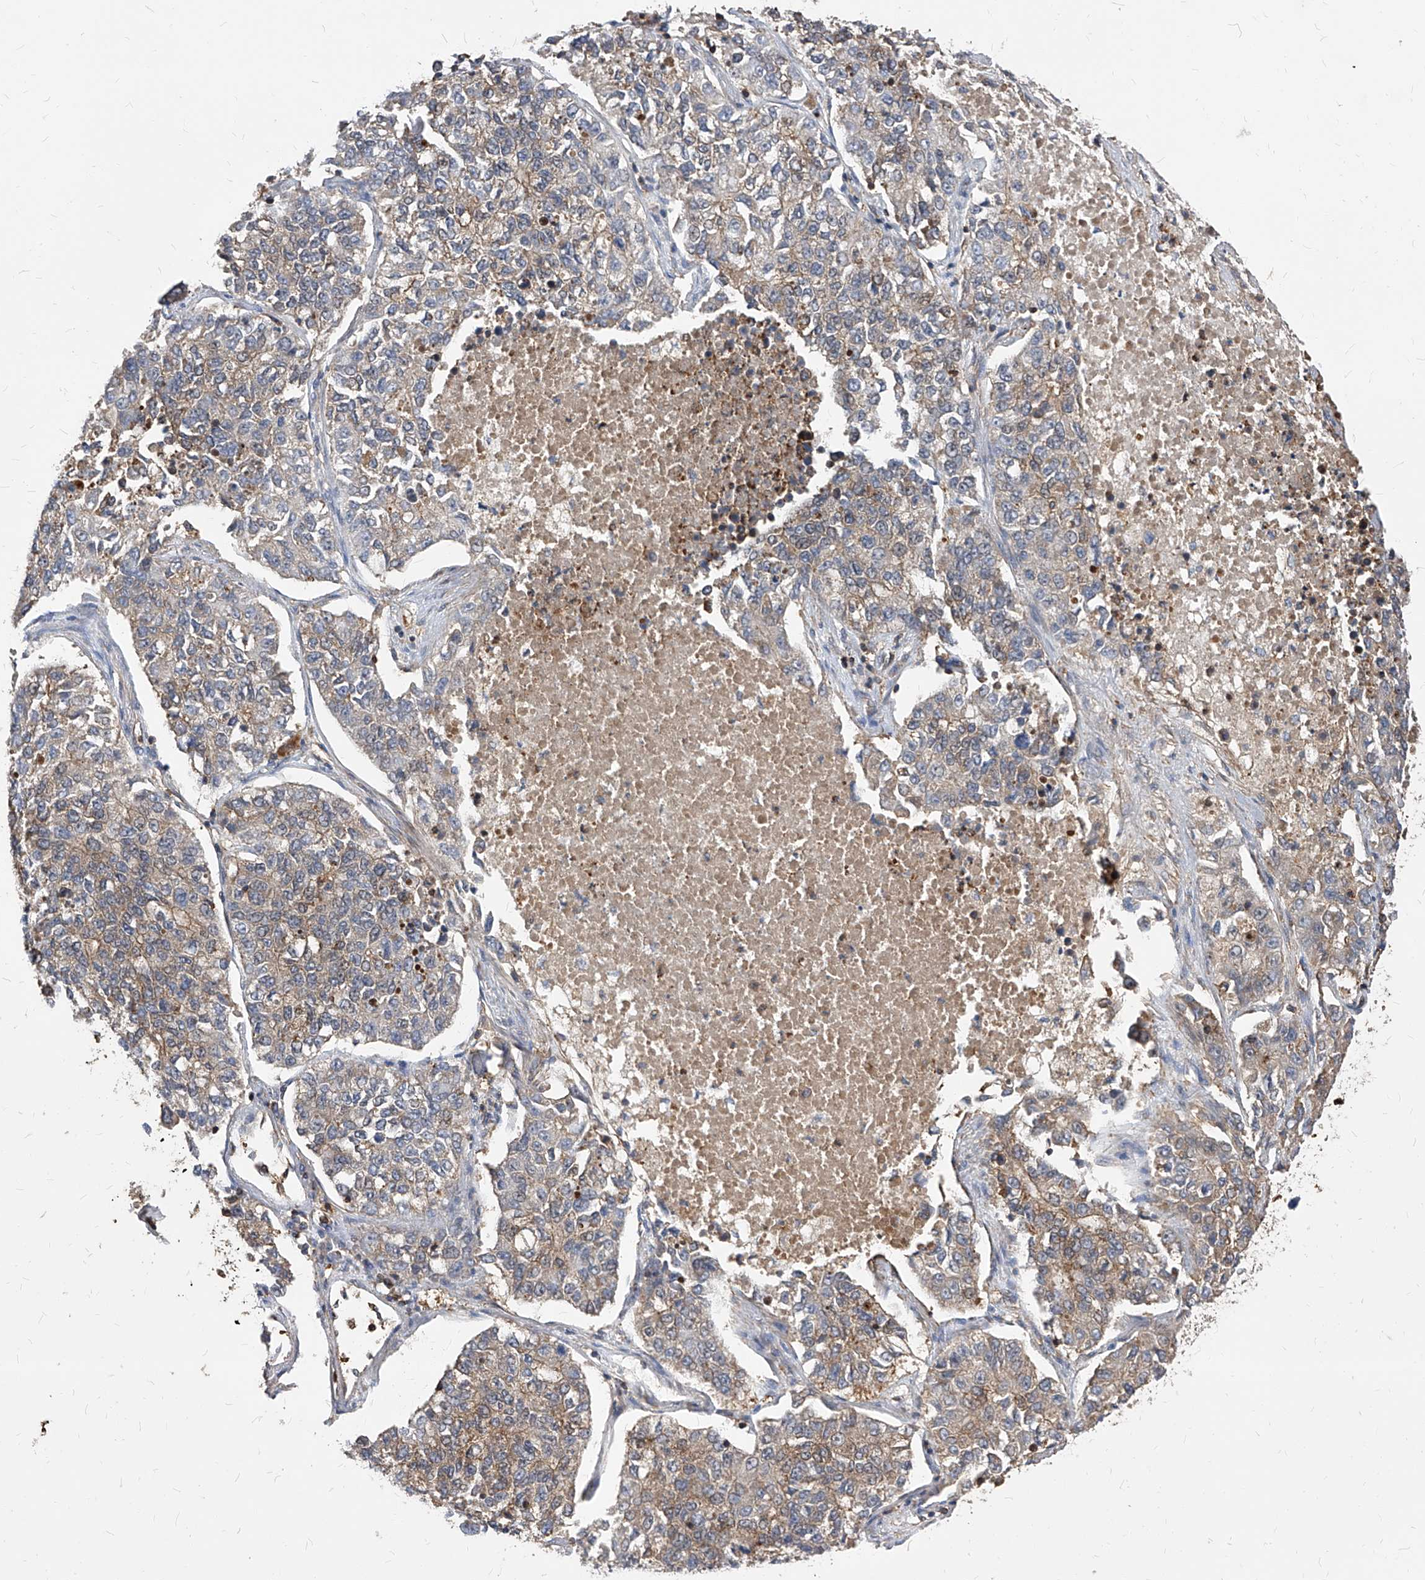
{"staining": {"intensity": "weak", "quantity": "25%-75%", "location": "cytoplasmic/membranous"}, "tissue": "lung cancer", "cell_type": "Tumor cells", "image_type": "cancer", "snomed": [{"axis": "morphology", "description": "Adenocarcinoma, NOS"}, {"axis": "topography", "description": "Lung"}], "caption": "This micrograph exhibits immunohistochemistry (IHC) staining of human lung adenocarcinoma, with low weak cytoplasmic/membranous positivity in about 25%-75% of tumor cells.", "gene": "ABRACL", "patient": {"sex": "male", "age": 49}}